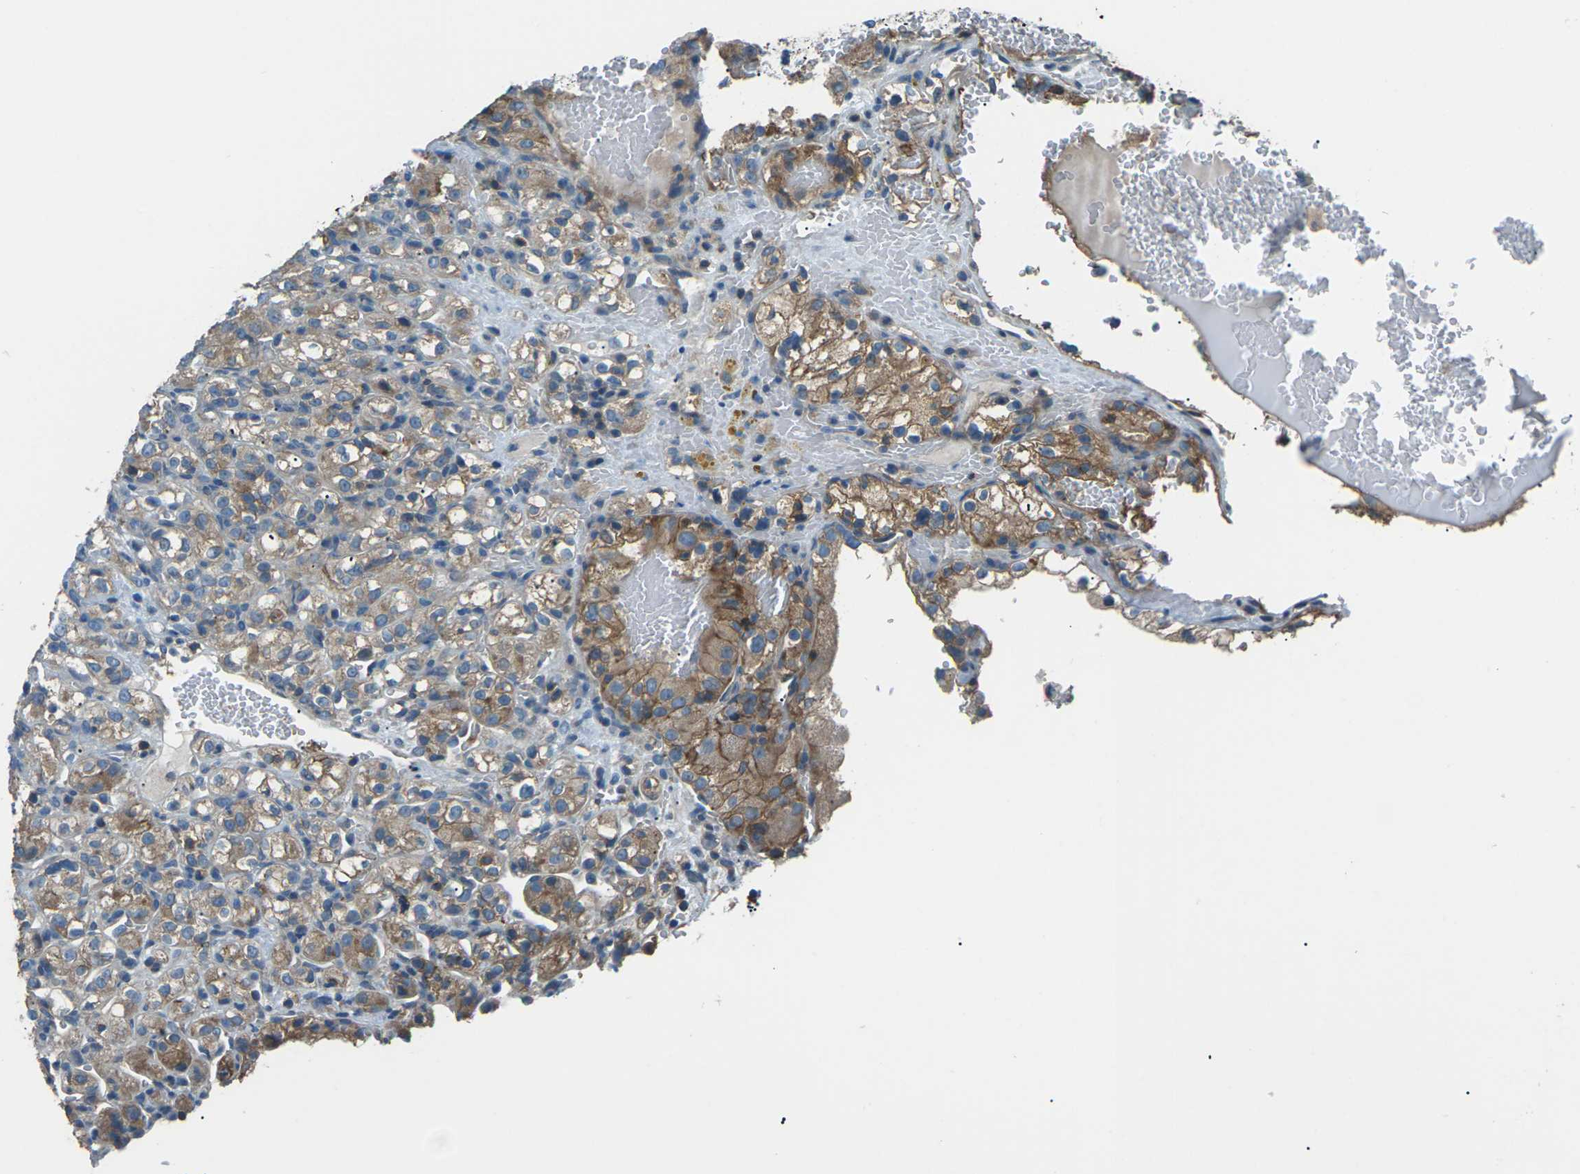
{"staining": {"intensity": "moderate", "quantity": "25%-75%", "location": "cytoplasmic/membranous"}, "tissue": "renal cancer", "cell_type": "Tumor cells", "image_type": "cancer", "snomed": [{"axis": "morphology", "description": "Normal tissue, NOS"}, {"axis": "morphology", "description": "Adenocarcinoma, NOS"}, {"axis": "topography", "description": "Kidney"}], "caption": "This micrograph reveals IHC staining of renal cancer (adenocarcinoma), with medium moderate cytoplasmic/membranous staining in approximately 25%-75% of tumor cells.", "gene": "CMTM4", "patient": {"sex": "male", "age": 61}}